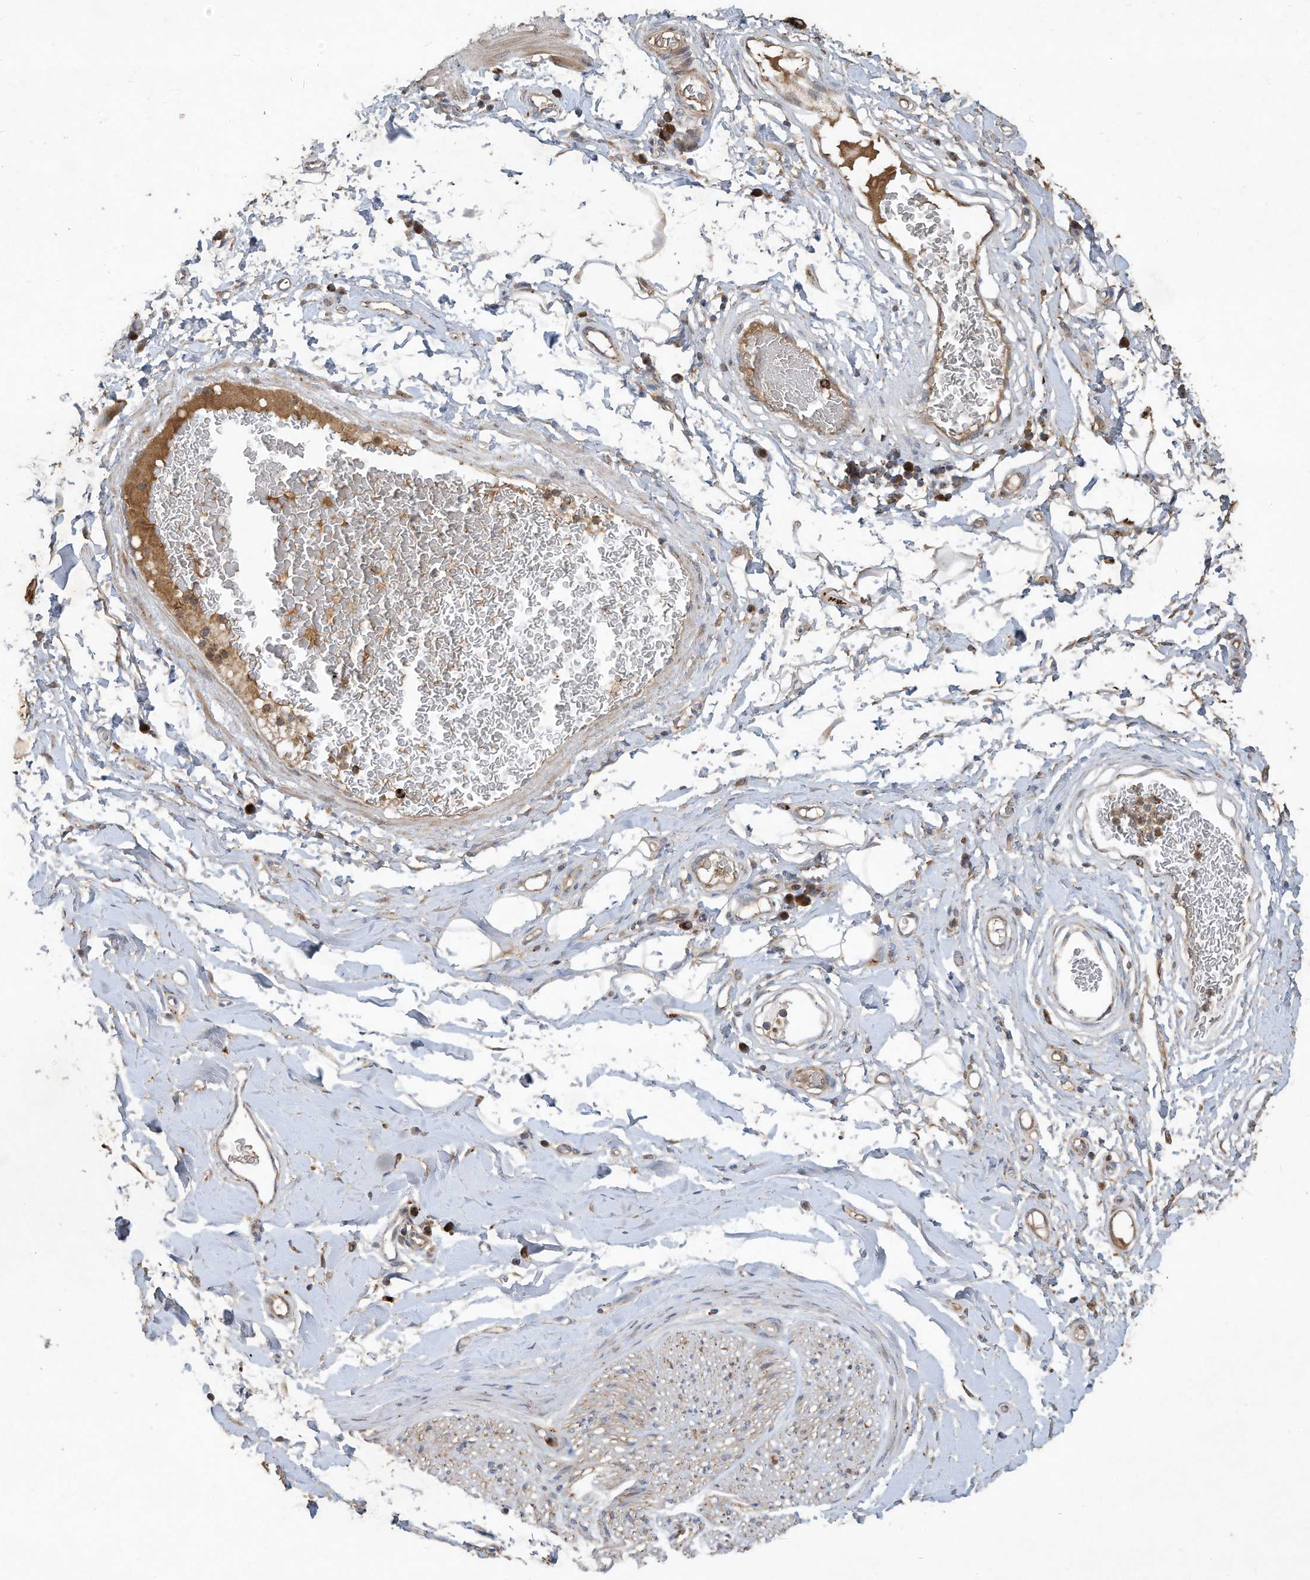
{"staining": {"intensity": "weak", "quantity": "25%-75%", "location": "cytoplasmic/membranous"}, "tissue": "adipose tissue", "cell_type": "Adipocytes", "image_type": "normal", "snomed": [{"axis": "morphology", "description": "Normal tissue, NOS"}, {"axis": "morphology", "description": "Adenocarcinoma, NOS"}, {"axis": "topography", "description": "Stomach, upper"}, {"axis": "topography", "description": "Peripheral nerve tissue"}], "caption": "A brown stain labels weak cytoplasmic/membranous staining of a protein in adipocytes of unremarkable human adipose tissue. (Stains: DAB (3,3'-diaminobenzidine) in brown, nuclei in blue, Microscopy: brightfield microscopy at high magnification).", "gene": "C2orf74", "patient": {"sex": "male", "age": 62}}